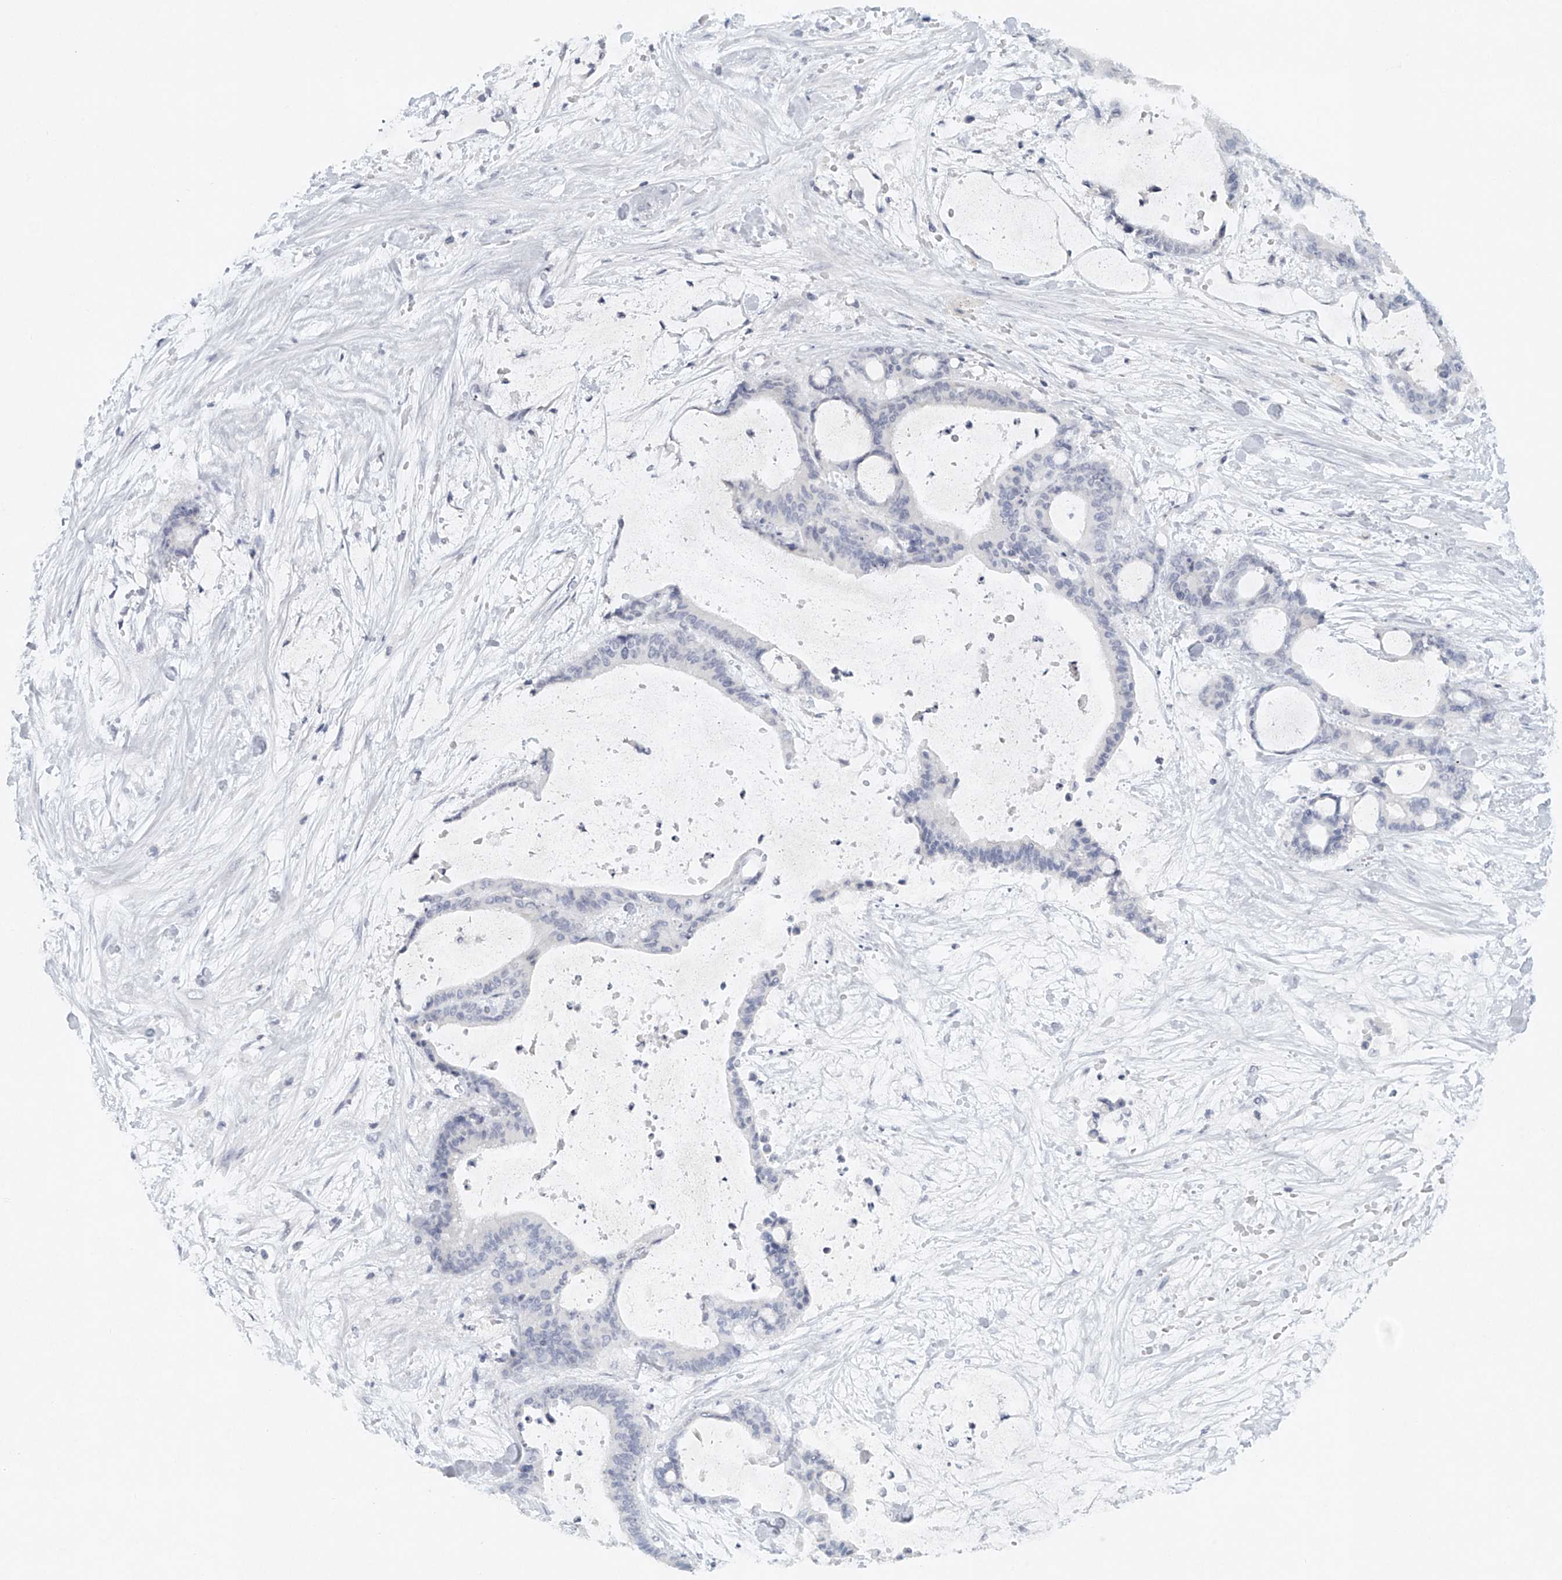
{"staining": {"intensity": "negative", "quantity": "none", "location": "none"}, "tissue": "liver cancer", "cell_type": "Tumor cells", "image_type": "cancer", "snomed": [{"axis": "morphology", "description": "Cholangiocarcinoma"}, {"axis": "topography", "description": "Liver"}], "caption": "A high-resolution micrograph shows IHC staining of liver cancer (cholangiocarcinoma), which exhibits no significant staining in tumor cells.", "gene": "FAT2", "patient": {"sex": "female", "age": 73}}